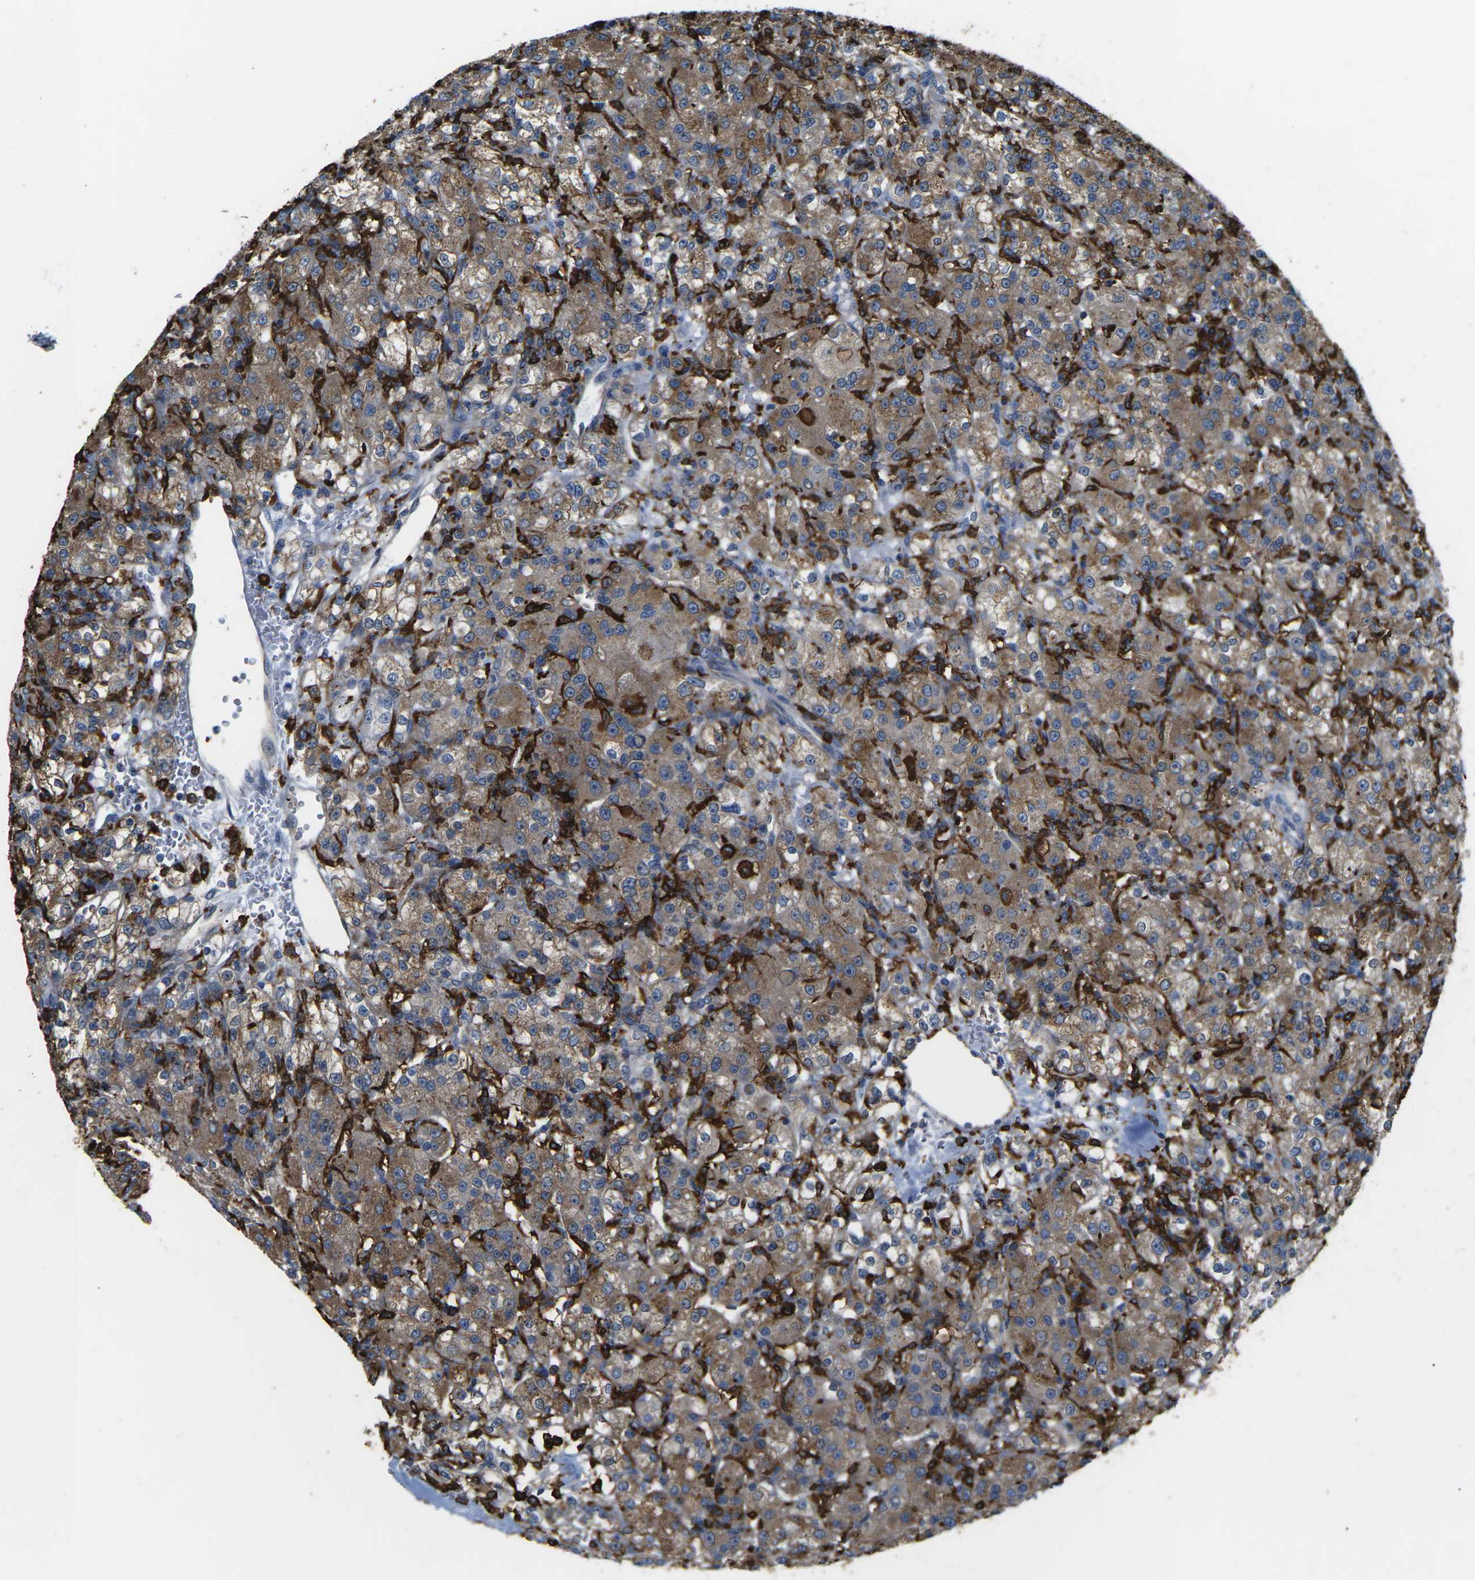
{"staining": {"intensity": "moderate", "quantity": ">75%", "location": "cytoplasmic/membranous"}, "tissue": "renal cancer", "cell_type": "Tumor cells", "image_type": "cancer", "snomed": [{"axis": "morphology", "description": "Normal tissue, NOS"}, {"axis": "morphology", "description": "Adenocarcinoma, NOS"}, {"axis": "topography", "description": "Kidney"}], "caption": "The histopathology image exhibits a brown stain indicating the presence of a protein in the cytoplasmic/membranous of tumor cells in renal cancer (adenocarcinoma). The staining is performed using DAB brown chromogen to label protein expression. The nuclei are counter-stained blue using hematoxylin.", "gene": "PTPN1", "patient": {"sex": "male", "age": 61}}